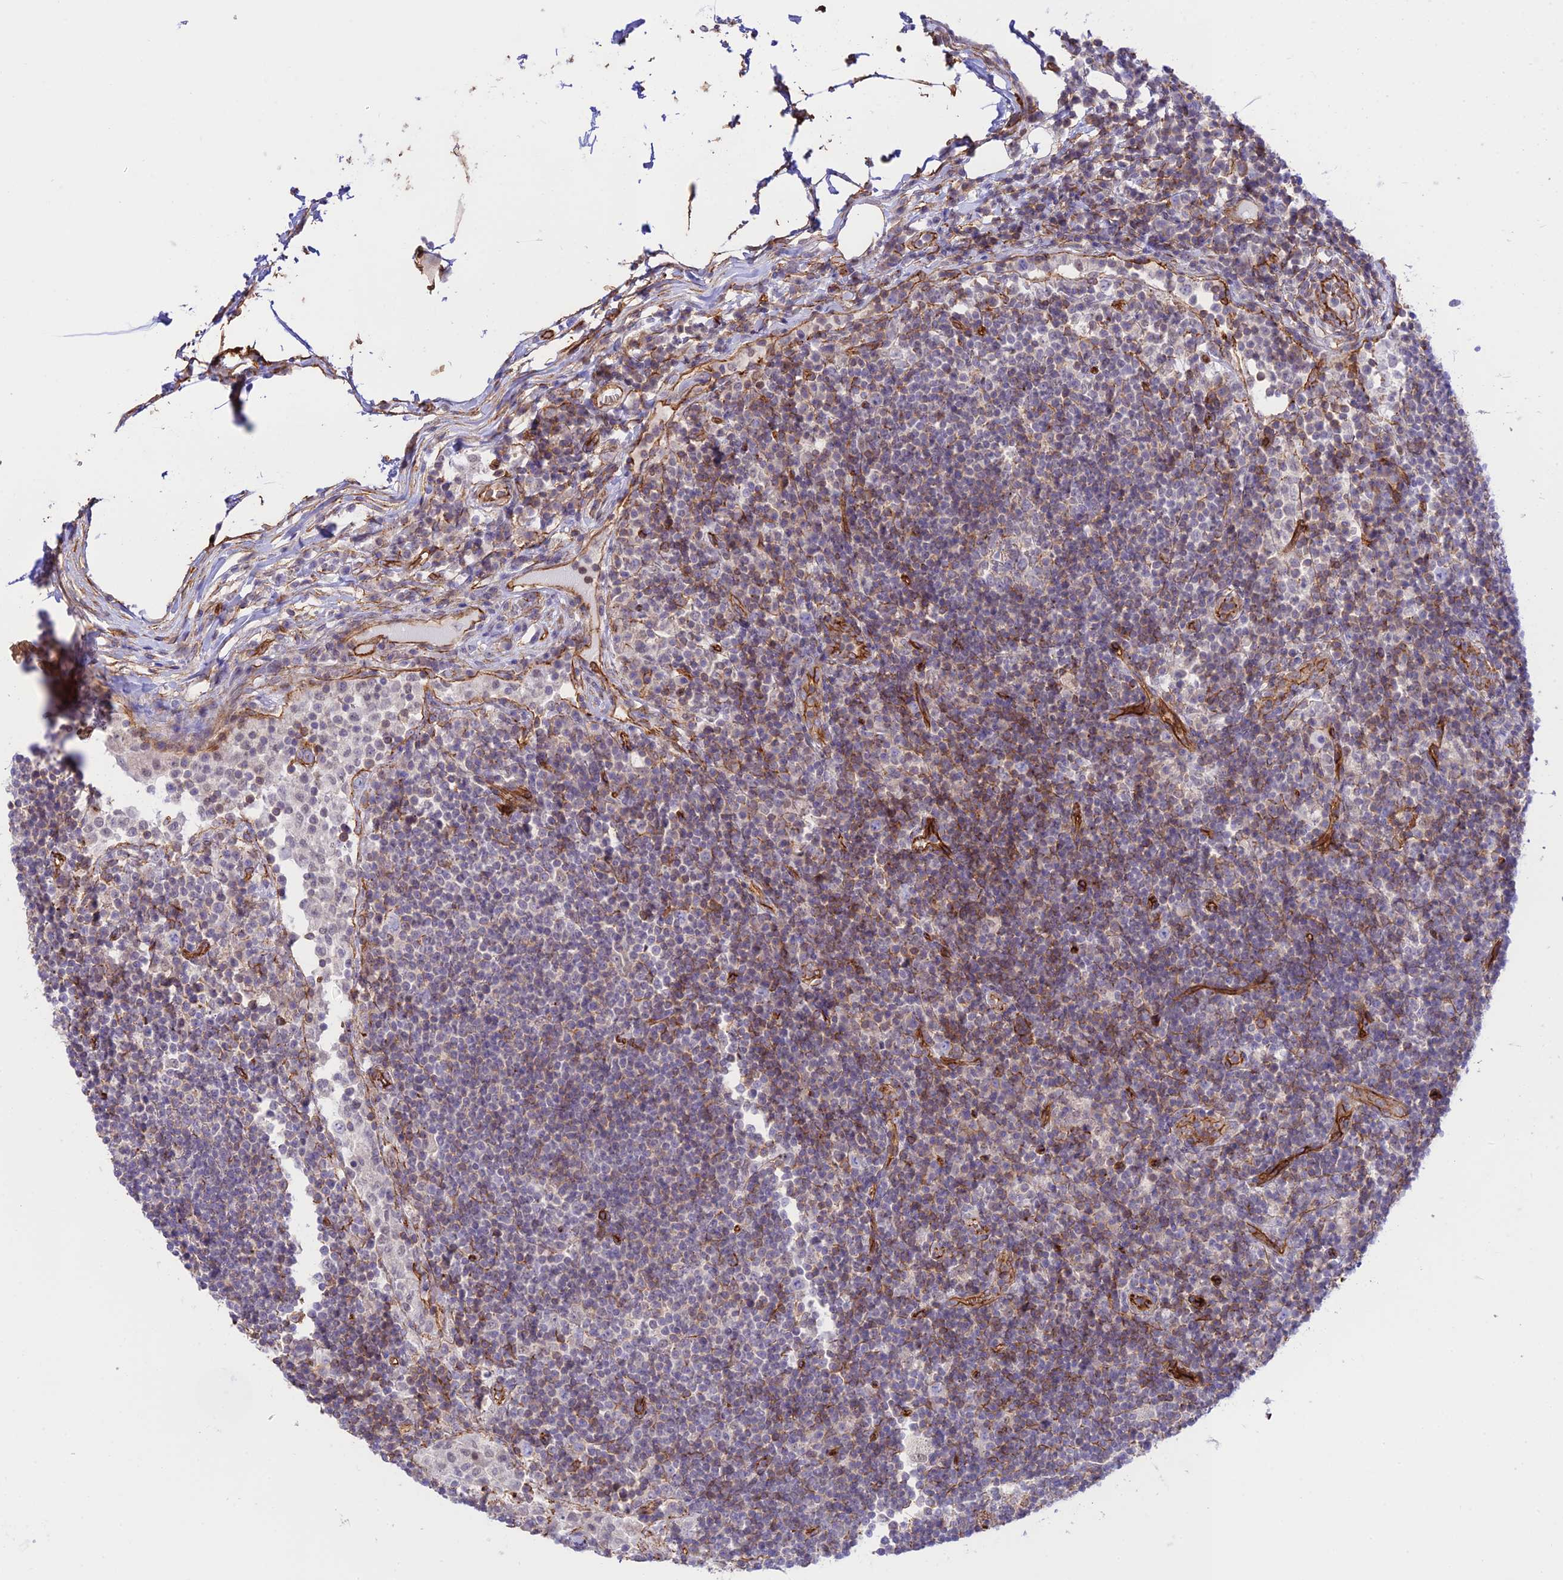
{"staining": {"intensity": "weak", "quantity": "<25%", "location": "cytoplasmic/membranous"}, "tissue": "lymph node", "cell_type": "Germinal center cells", "image_type": "normal", "snomed": [{"axis": "morphology", "description": "Normal tissue, NOS"}, {"axis": "topography", "description": "Lymph node"}], "caption": "DAB immunohistochemical staining of benign lymph node demonstrates no significant expression in germinal center cells.", "gene": "YPEL5", "patient": {"sex": "female", "age": 53}}